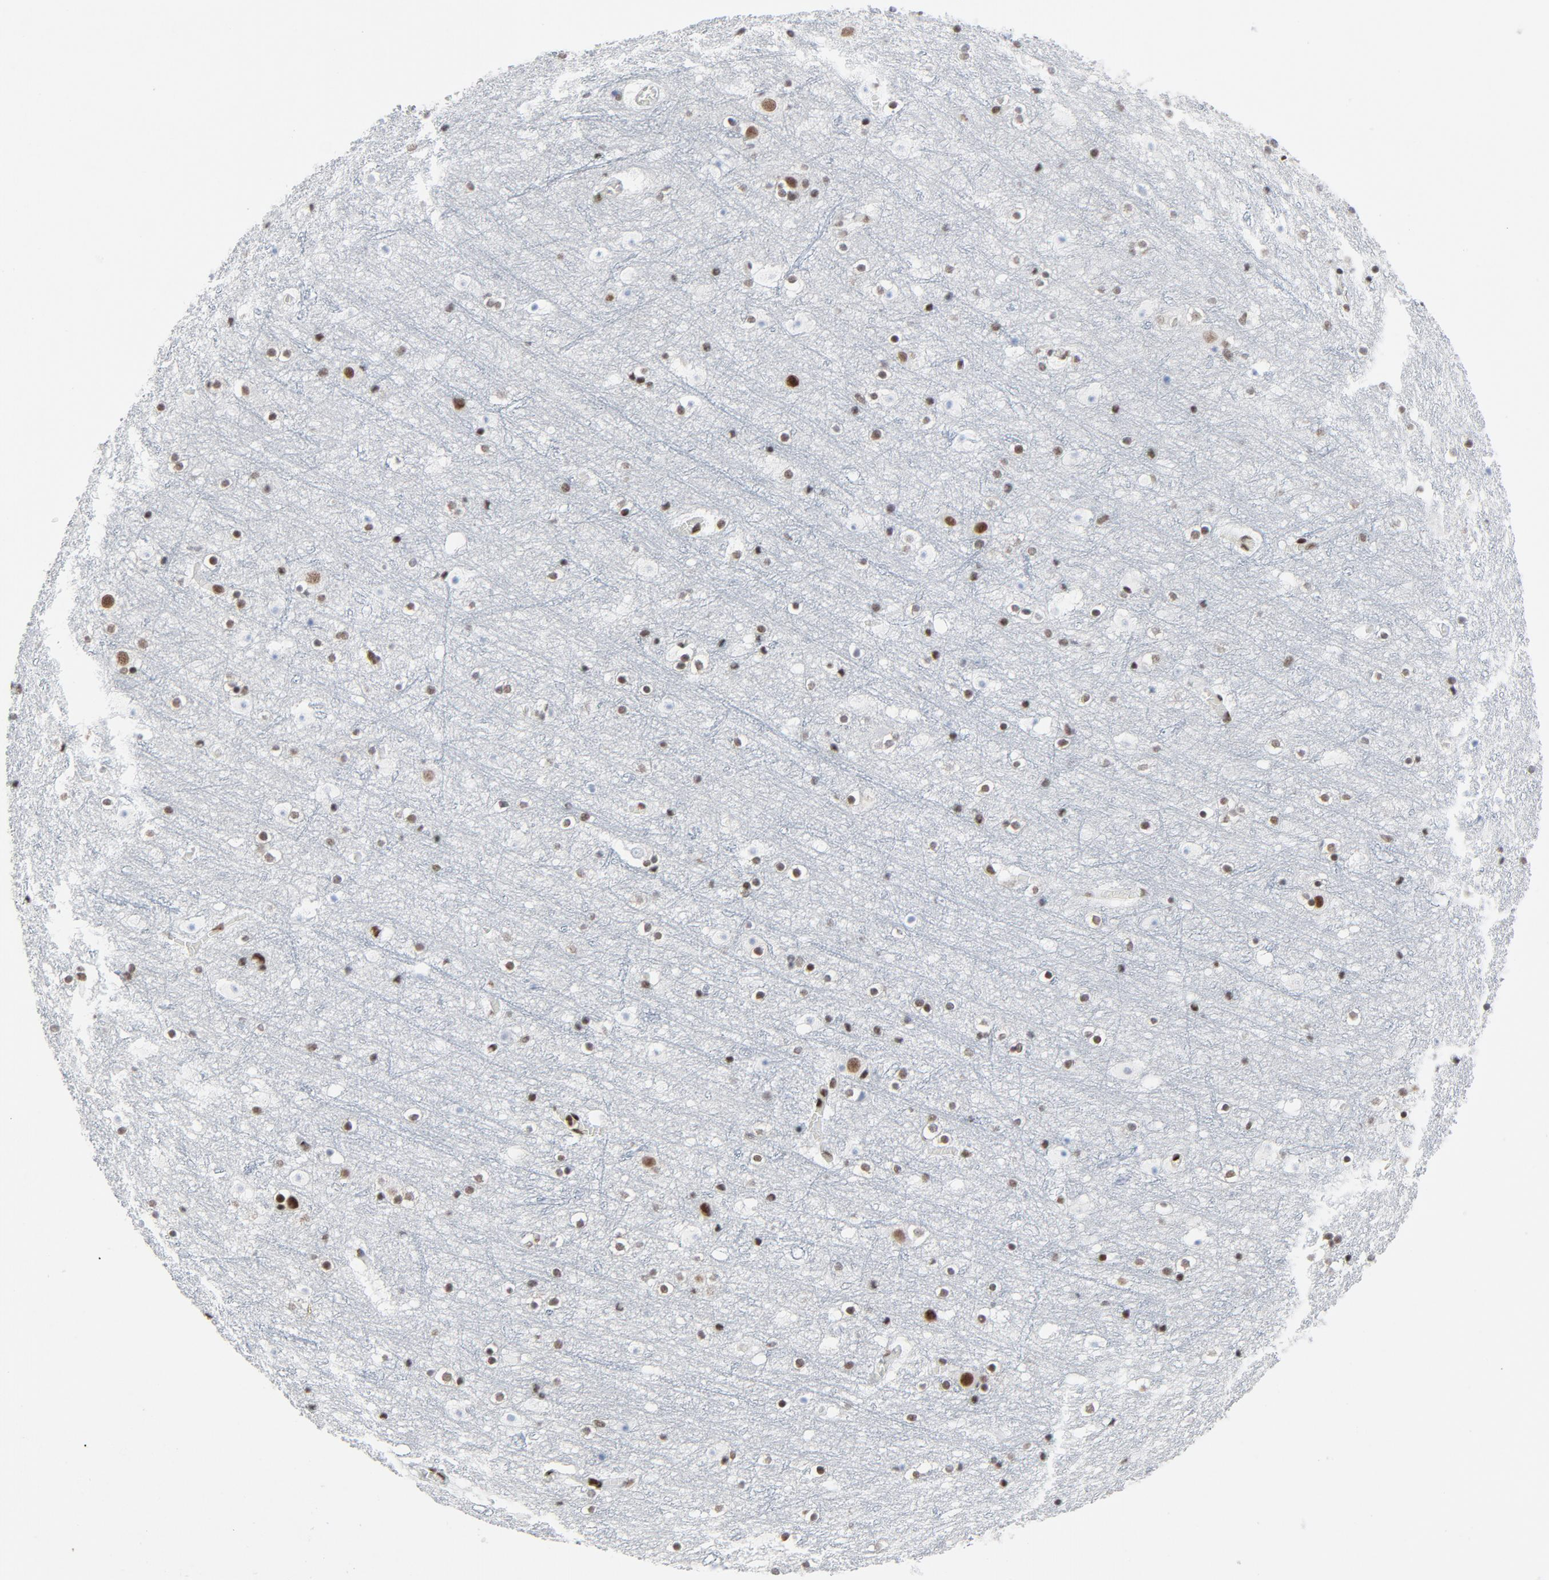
{"staining": {"intensity": "negative", "quantity": "none", "location": "none"}, "tissue": "cerebral cortex", "cell_type": "Endothelial cells", "image_type": "normal", "snomed": [{"axis": "morphology", "description": "Normal tissue, NOS"}, {"axis": "topography", "description": "Cerebral cortex"}], "caption": "Unremarkable cerebral cortex was stained to show a protein in brown. There is no significant positivity in endothelial cells. Nuclei are stained in blue.", "gene": "HSF1", "patient": {"sex": "male", "age": 45}}